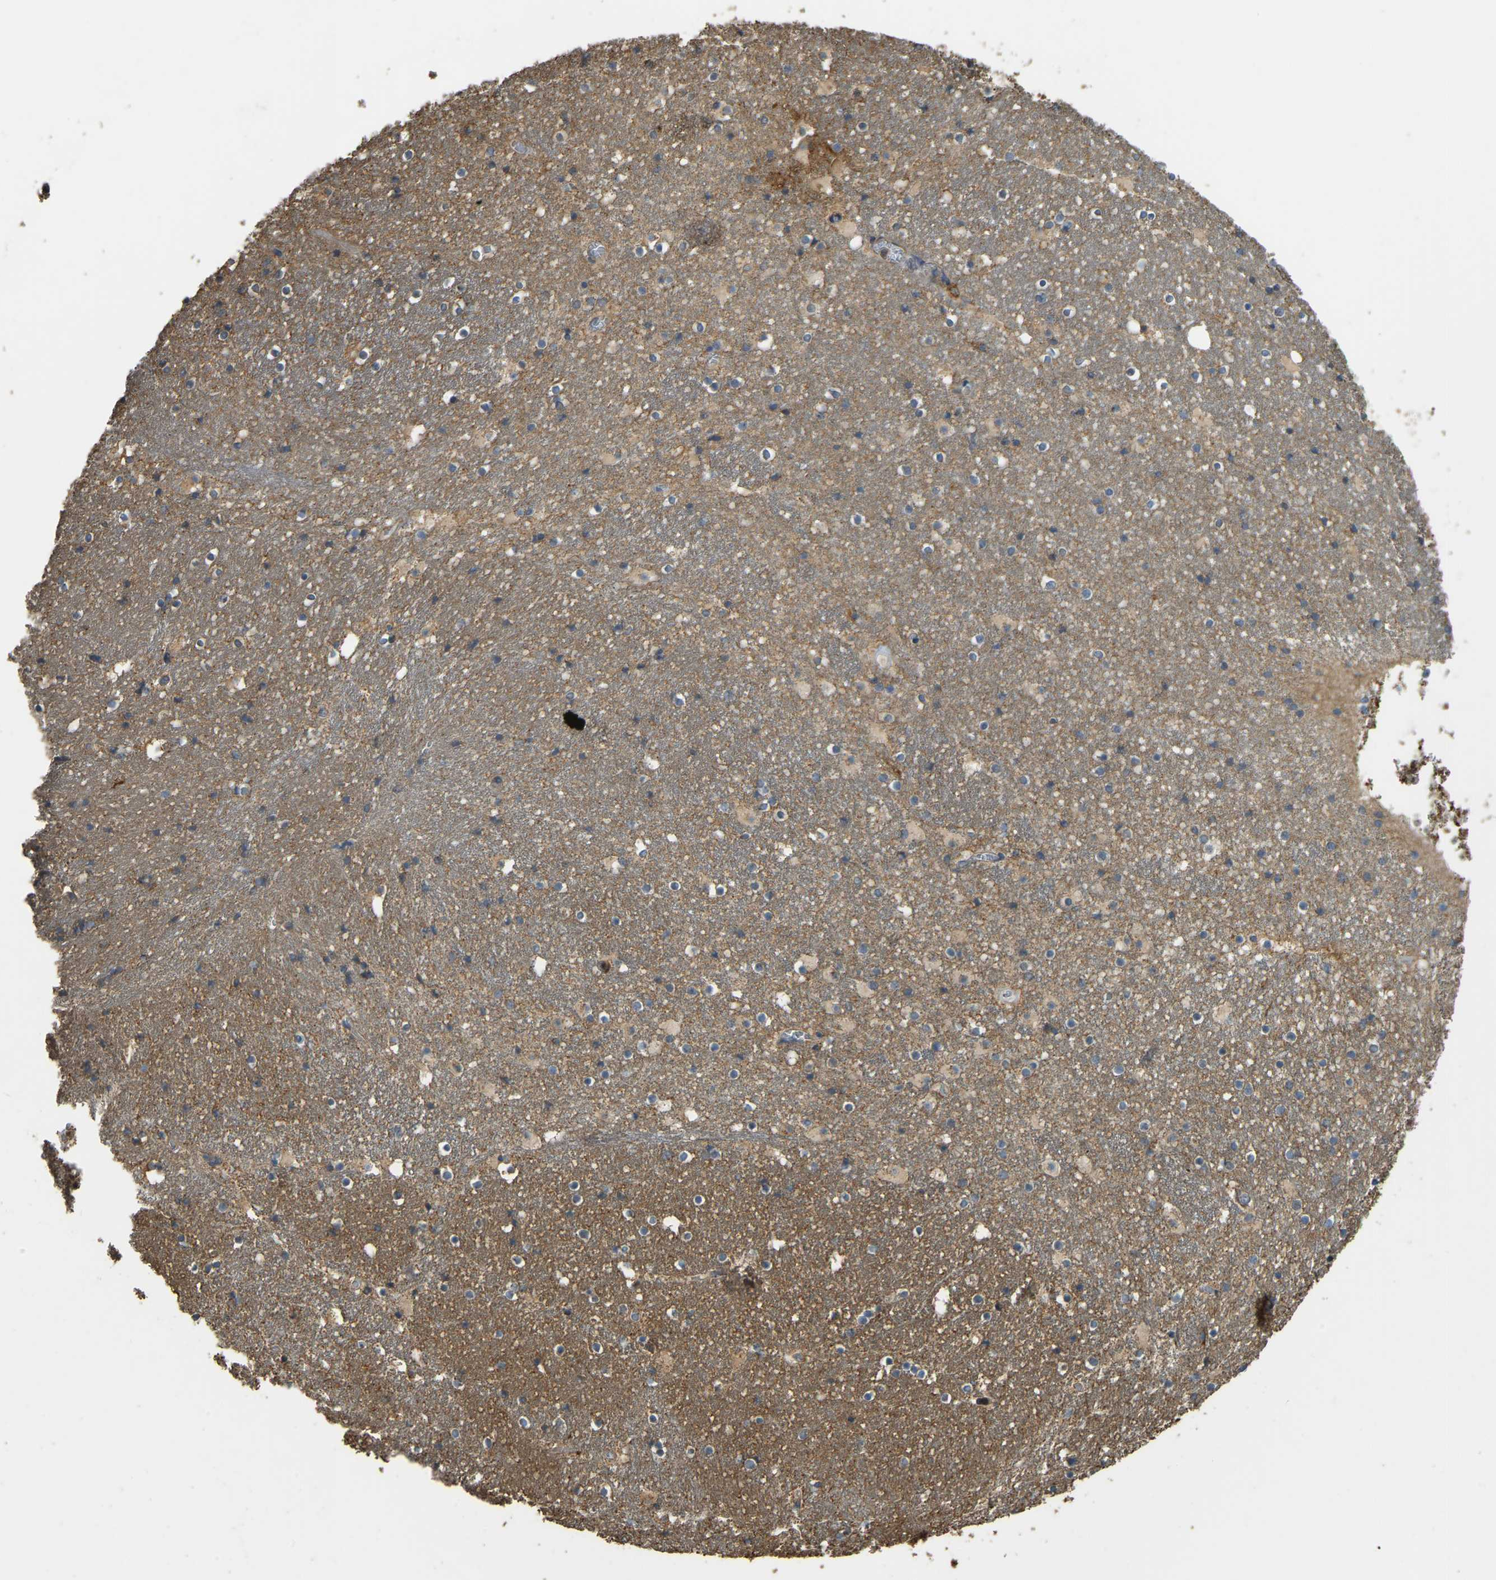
{"staining": {"intensity": "moderate", "quantity": "25%-75%", "location": "cytoplasmic/membranous"}, "tissue": "caudate", "cell_type": "Glial cells", "image_type": "normal", "snomed": [{"axis": "morphology", "description": "Normal tissue, NOS"}, {"axis": "topography", "description": "Lateral ventricle wall"}], "caption": "DAB (3,3'-diaminobenzidine) immunohistochemical staining of normal caudate reveals moderate cytoplasmic/membranous protein expression in about 25%-75% of glial cells.", "gene": "GNG2", "patient": {"sex": "male", "age": 45}}